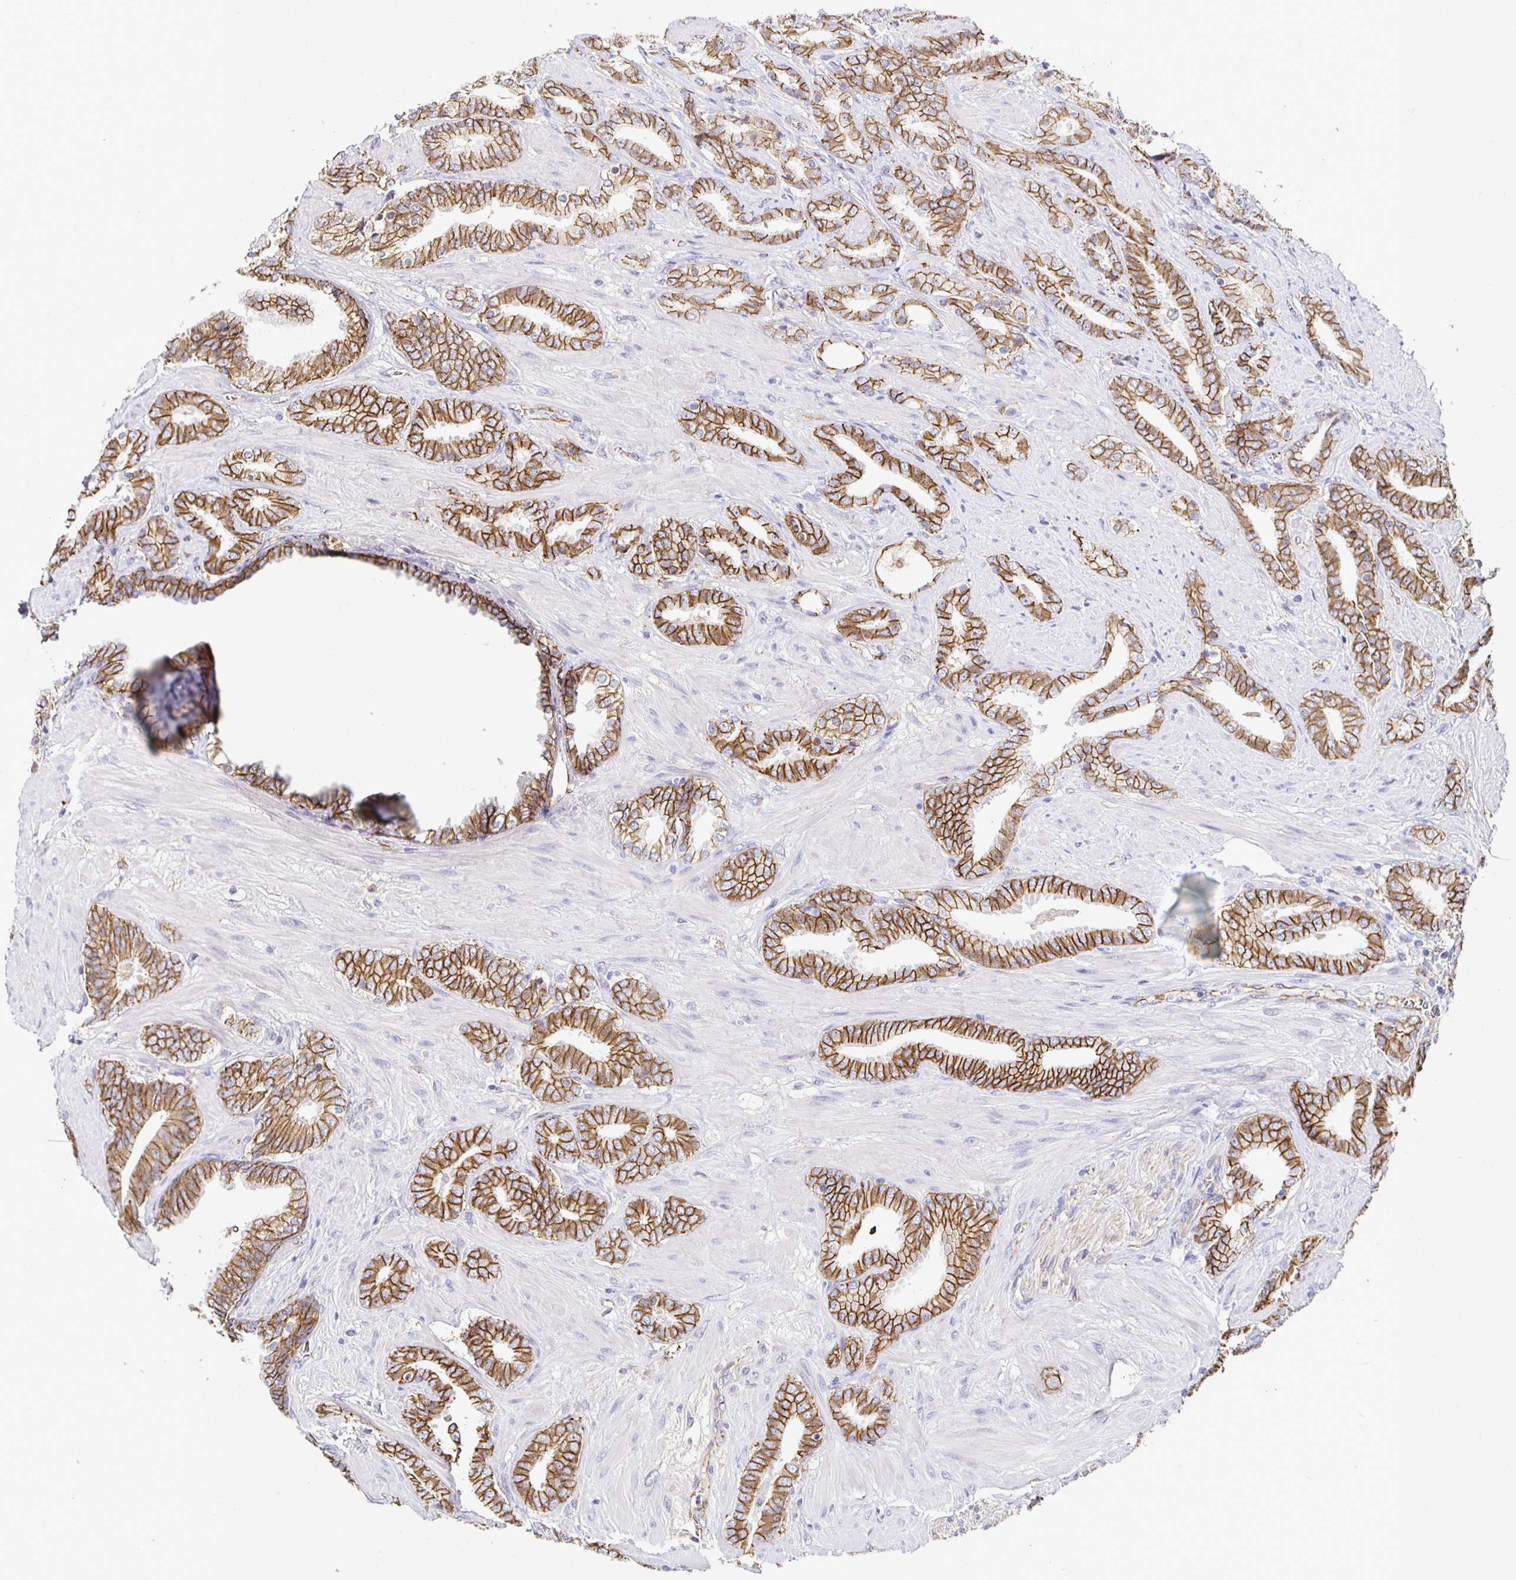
{"staining": {"intensity": "moderate", "quantity": ">75%", "location": "cytoplasmic/membranous"}, "tissue": "prostate cancer", "cell_type": "Tumor cells", "image_type": "cancer", "snomed": [{"axis": "morphology", "description": "Adenocarcinoma, High grade"}, {"axis": "topography", "description": "Prostate"}], "caption": "Immunohistochemical staining of prostate high-grade adenocarcinoma reveals medium levels of moderate cytoplasmic/membranous staining in approximately >75% of tumor cells.", "gene": "PIWIL3", "patient": {"sex": "male", "age": 56}}